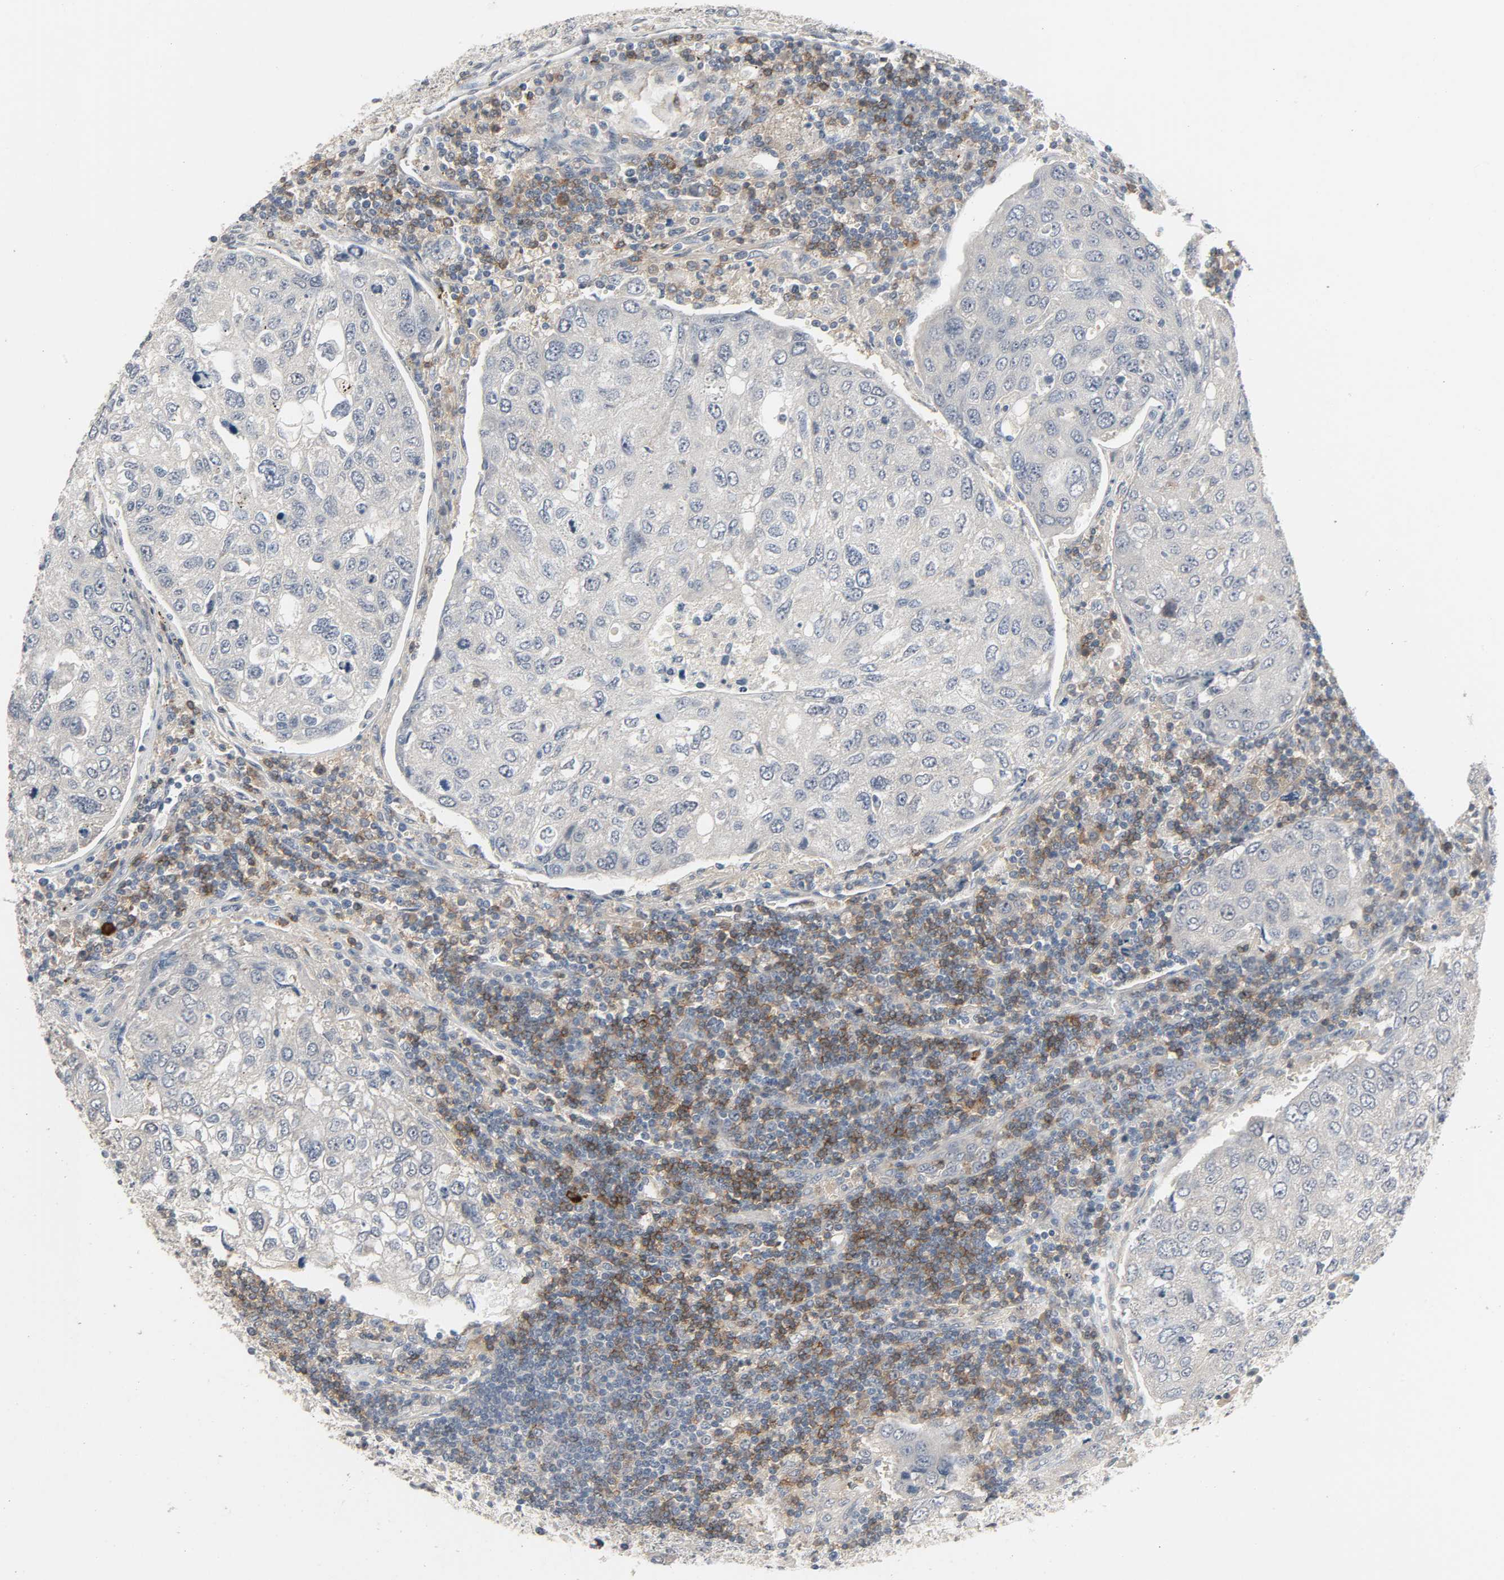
{"staining": {"intensity": "negative", "quantity": "none", "location": "none"}, "tissue": "urothelial cancer", "cell_type": "Tumor cells", "image_type": "cancer", "snomed": [{"axis": "morphology", "description": "Urothelial carcinoma, High grade"}, {"axis": "topography", "description": "Lymph node"}, {"axis": "topography", "description": "Urinary bladder"}], "caption": "Tumor cells show no significant protein staining in urothelial cancer.", "gene": "CD4", "patient": {"sex": "male", "age": 51}}